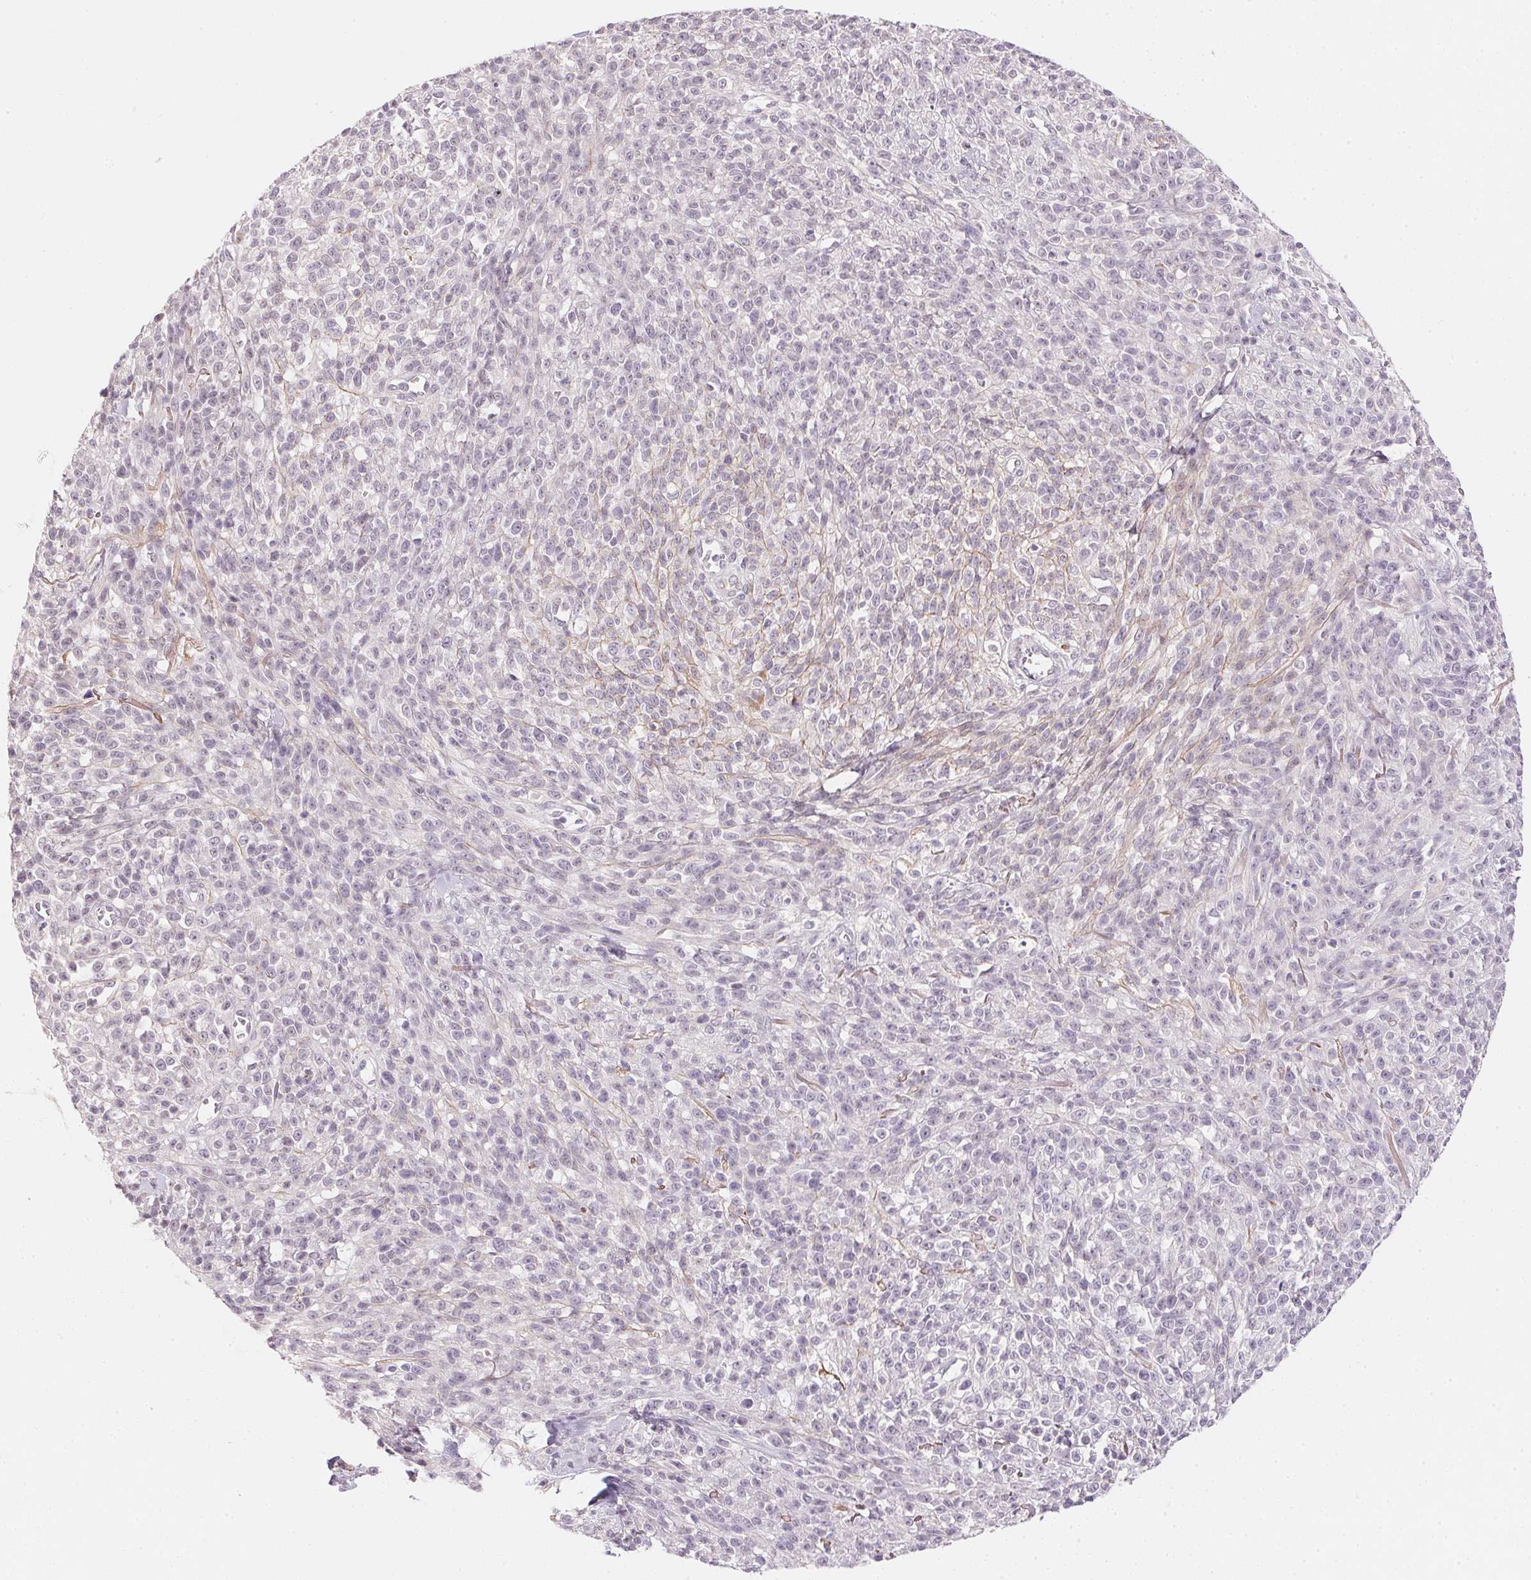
{"staining": {"intensity": "negative", "quantity": "none", "location": "none"}, "tissue": "melanoma", "cell_type": "Tumor cells", "image_type": "cancer", "snomed": [{"axis": "morphology", "description": "Malignant melanoma, NOS"}, {"axis": "topography", "description": "Skin"}, {"axis": "topography", "description": "Skin of trunk"}], "caption": "Image shows no significant protein expression in tumor cells of melanoma.", "gene": "FNDC4", "patient": {"sex": "male", "age": 74}}